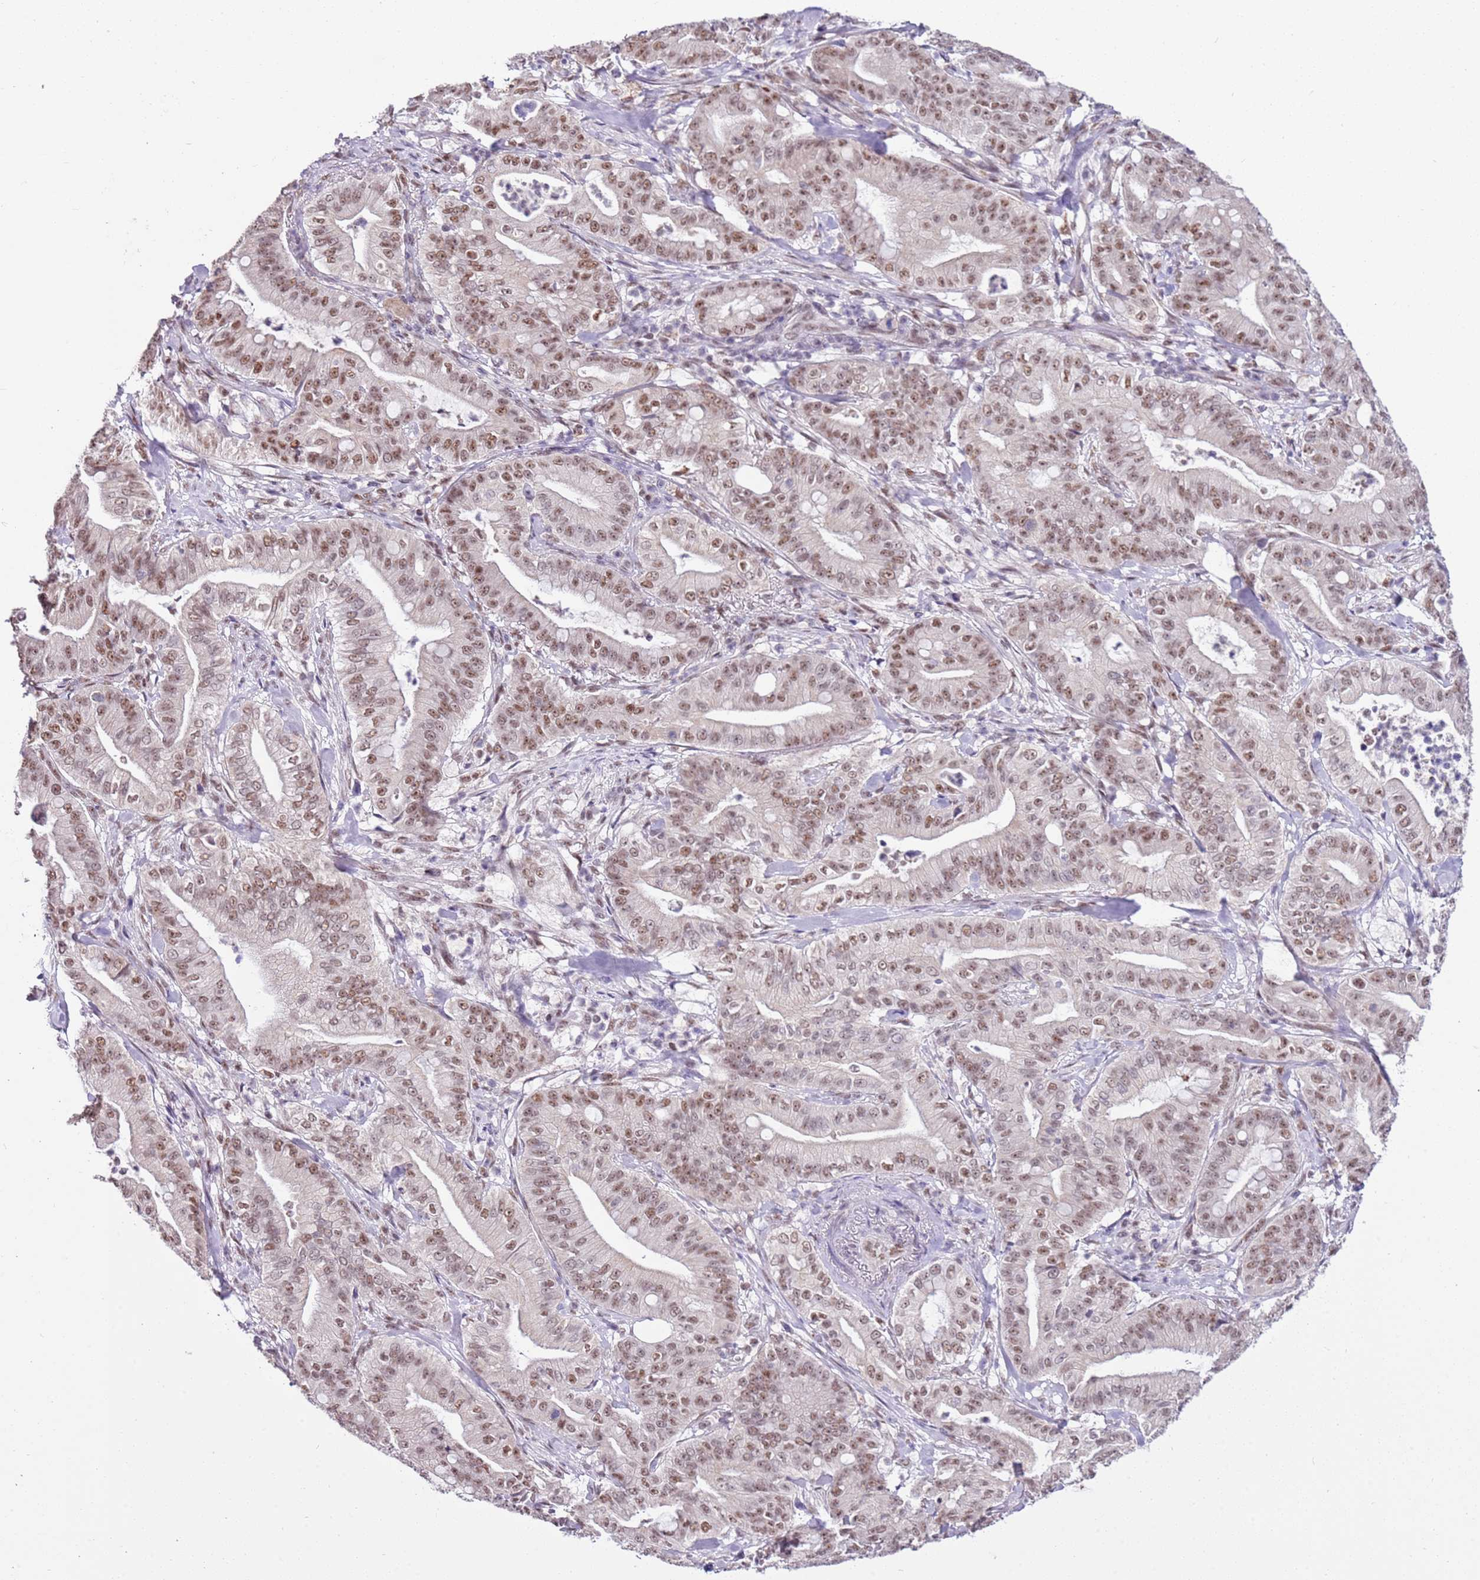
{"staining": {"intensity": "moderate", "quantity": ">75%", "location": "nuclear"}, "tissue": "pancreatic cancer", "cell_type": "Tumor cells", "image_type": "cancer", "snomed": [{"axis": "morphology", "description": "Adenocarcinoma, NOS"}, {"axis": "topography", "description": "Pancreas"}], "caption": "A high-resolution image shows immunohistochemistry (IHC) staining of pancreatic cancer, which displays moderate nuclear positivity in about >75% of tumor cells.", "gene": "AKAP8L", "patient": {"sex": "male", "age": 71}}